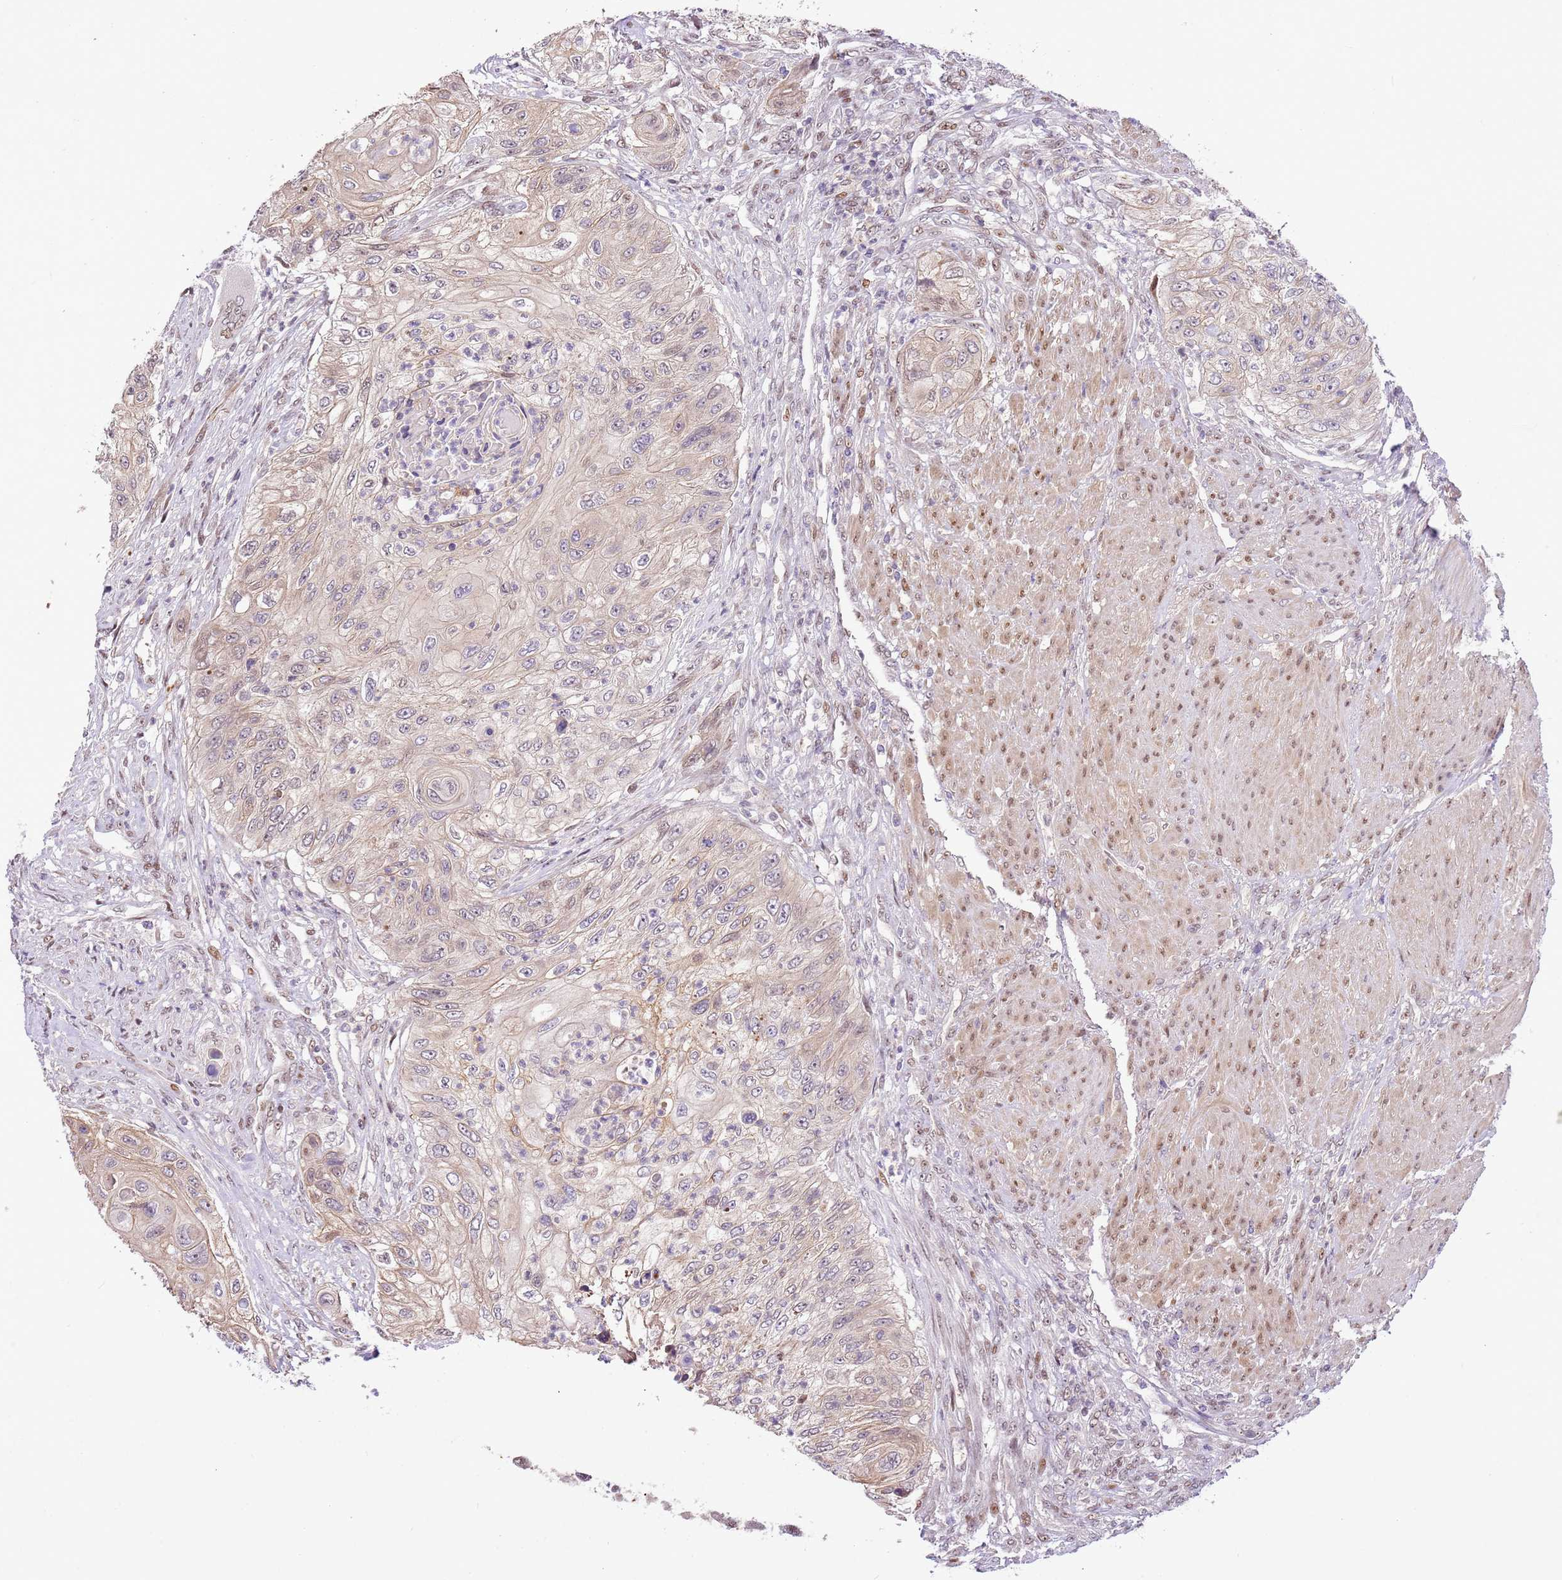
{"staining": {"intensity": "weak", "quantity": "25%-75%", "location": "cytoplasmic/membranous"}, "tissue": "urothelial cancer", "cell_type": "Tumor cells", "image_type": "cancer", "snomed": [{"axis": "morphology", "description": "Urothelial carcinoma, High grade"}, {"axis": "topography", "description": "Urinary bladder"}], "caption": "Human high-grade urothelial carcinoma stained with a protein marker displays weak staining in tumor cells.", "gene": "RFK", "patient": {"sex": "female", "age": 60}}